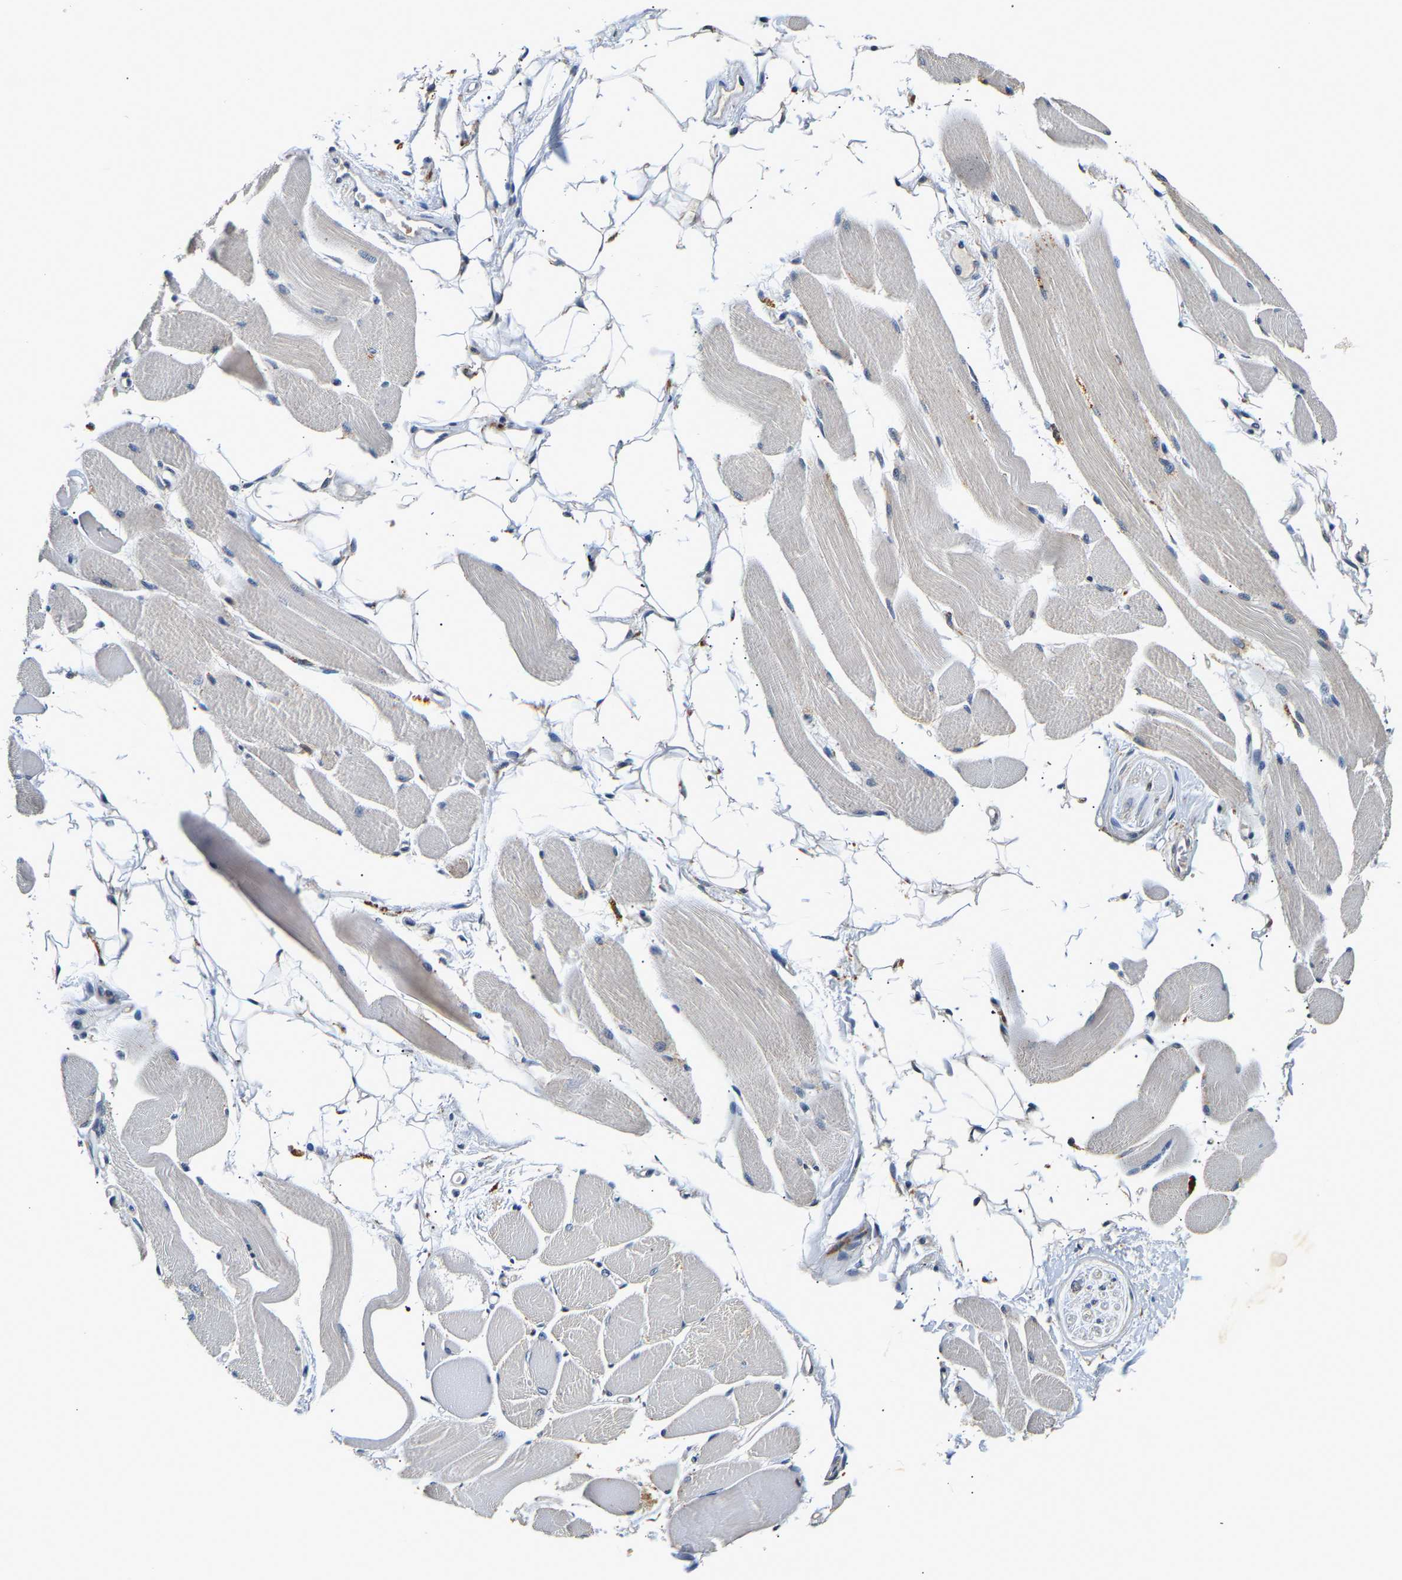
{"staining": {"intensity": "weak", "quantity": "<25%", "location": "cytoplasmic/membranous"}, "tissue": "skeletal muscle", "cell_type": "Myocytes", "image_type": "normal", "snomed": [{"axis": "morphology", "description": "Normal tissue, NOS"}, {"axis": "topography", "description": "Skeletal muscle"}, {"axis": "topography", "description": "Peripheral nerve tissue"}], "caption": "High power microscopy histopathology image of an IHC photomicrograph of benign skeletal muscle, revealing no significant expression in myocytes. Brightfield microscopy of immunohistochemistry stained with DAB (3,3'-diaminobenzidine) (brown) and hematoxylin (blue), captured at high magnification.", "gene": "SMU1", "patient": {"sex": "female", "age": 84}}